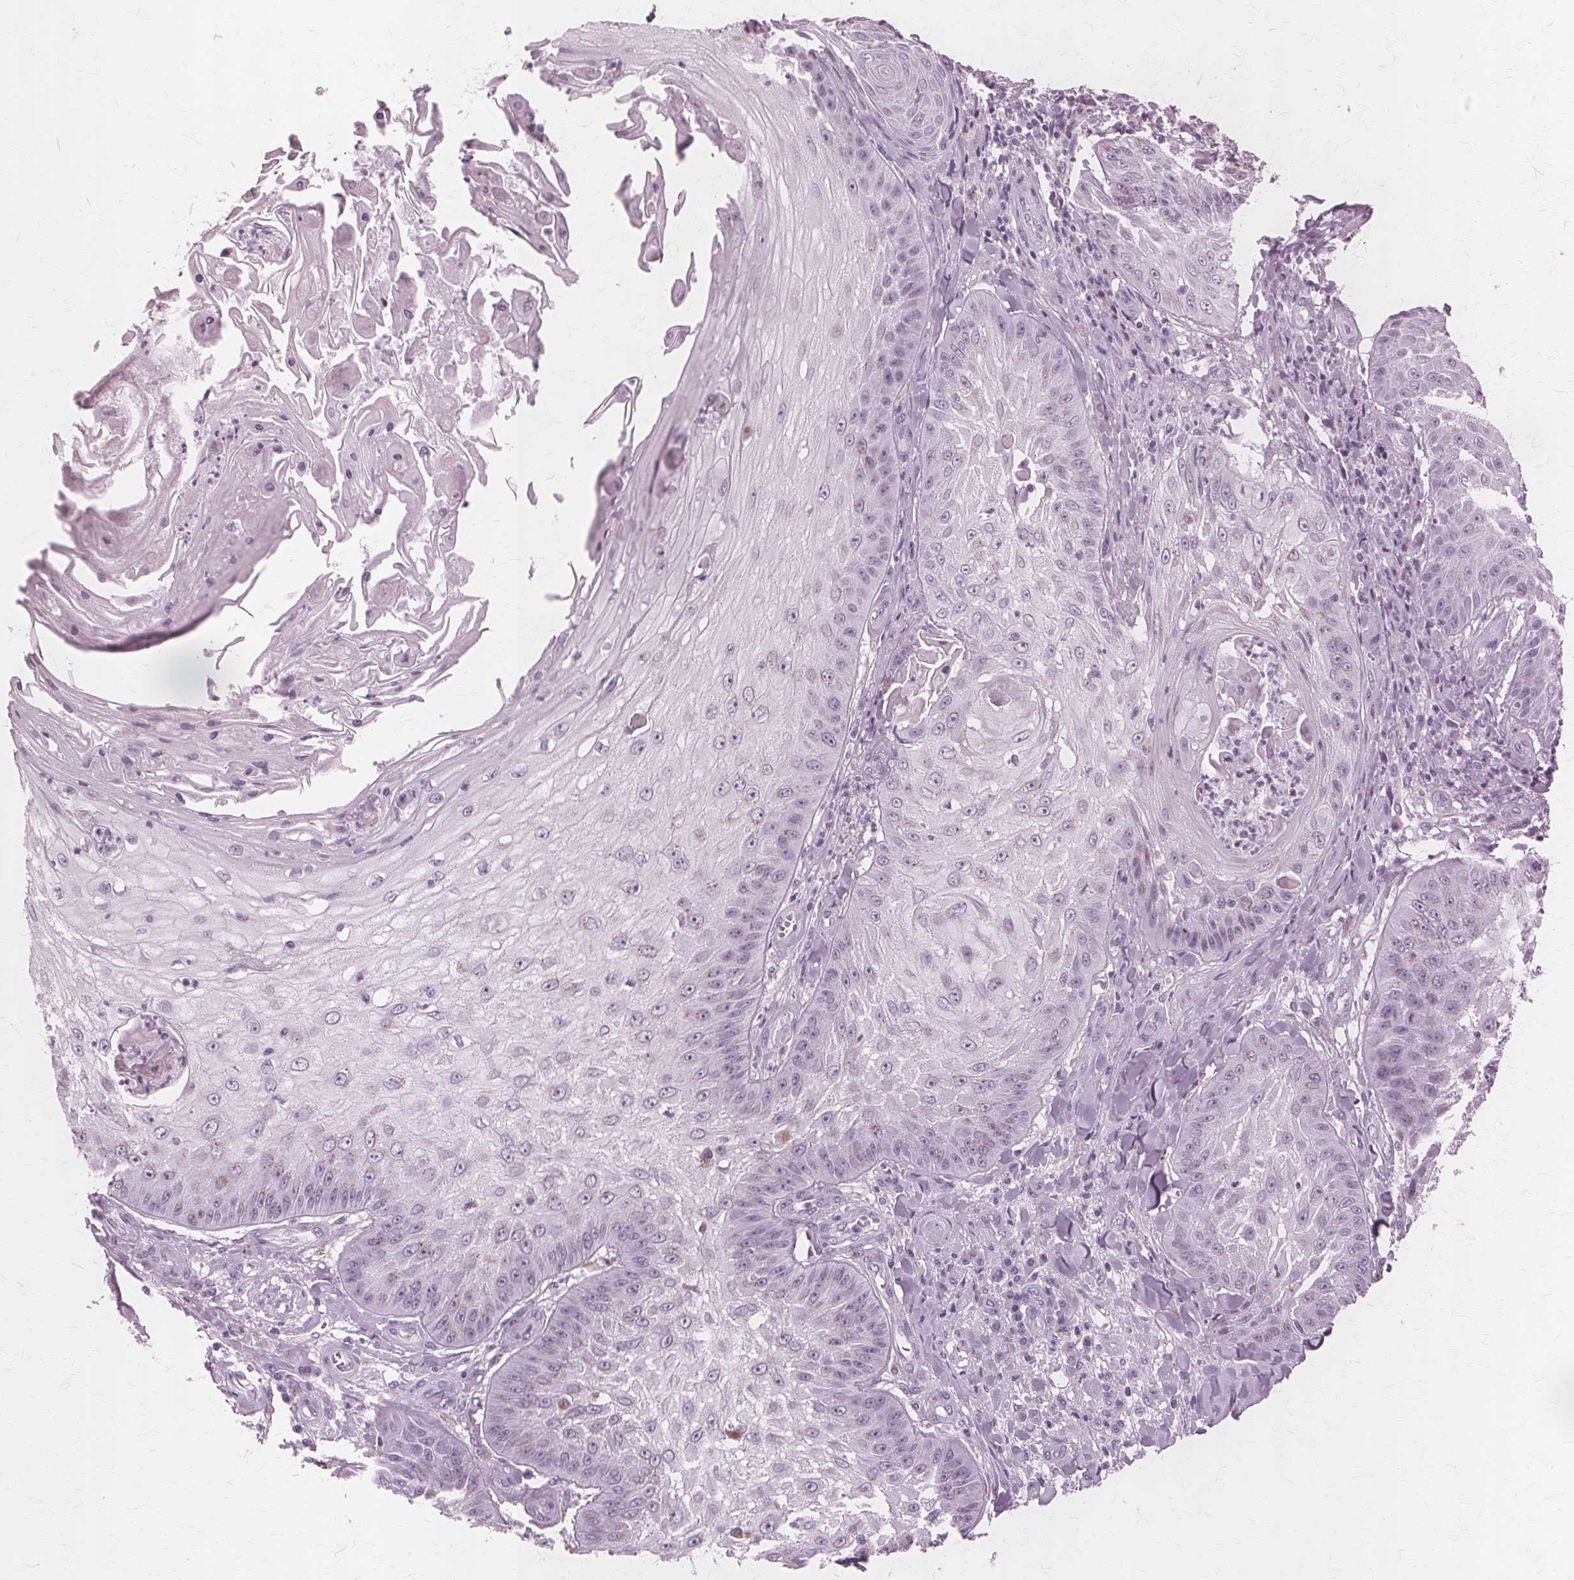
{"staining": {"intensity": "negative", "quantity": "none", "location": "none"}, "tissue": "skin cancer", "cell_type": "Tumor cells", "image_type": "cancer", "snomed": [{"axis": "morphology", "description": "Squamous cell carcinoma, NOS"}, {"axis": "topography", "description": "Skin"}], "caption": "IHC image of neoplastic tissue: human squamous cell carcinoma (skin) stained with DAB demonstrates no significant protein expression in tumor cells.", "gene": "DNASE2", "patient": {"sex": "male", "age": 70}}